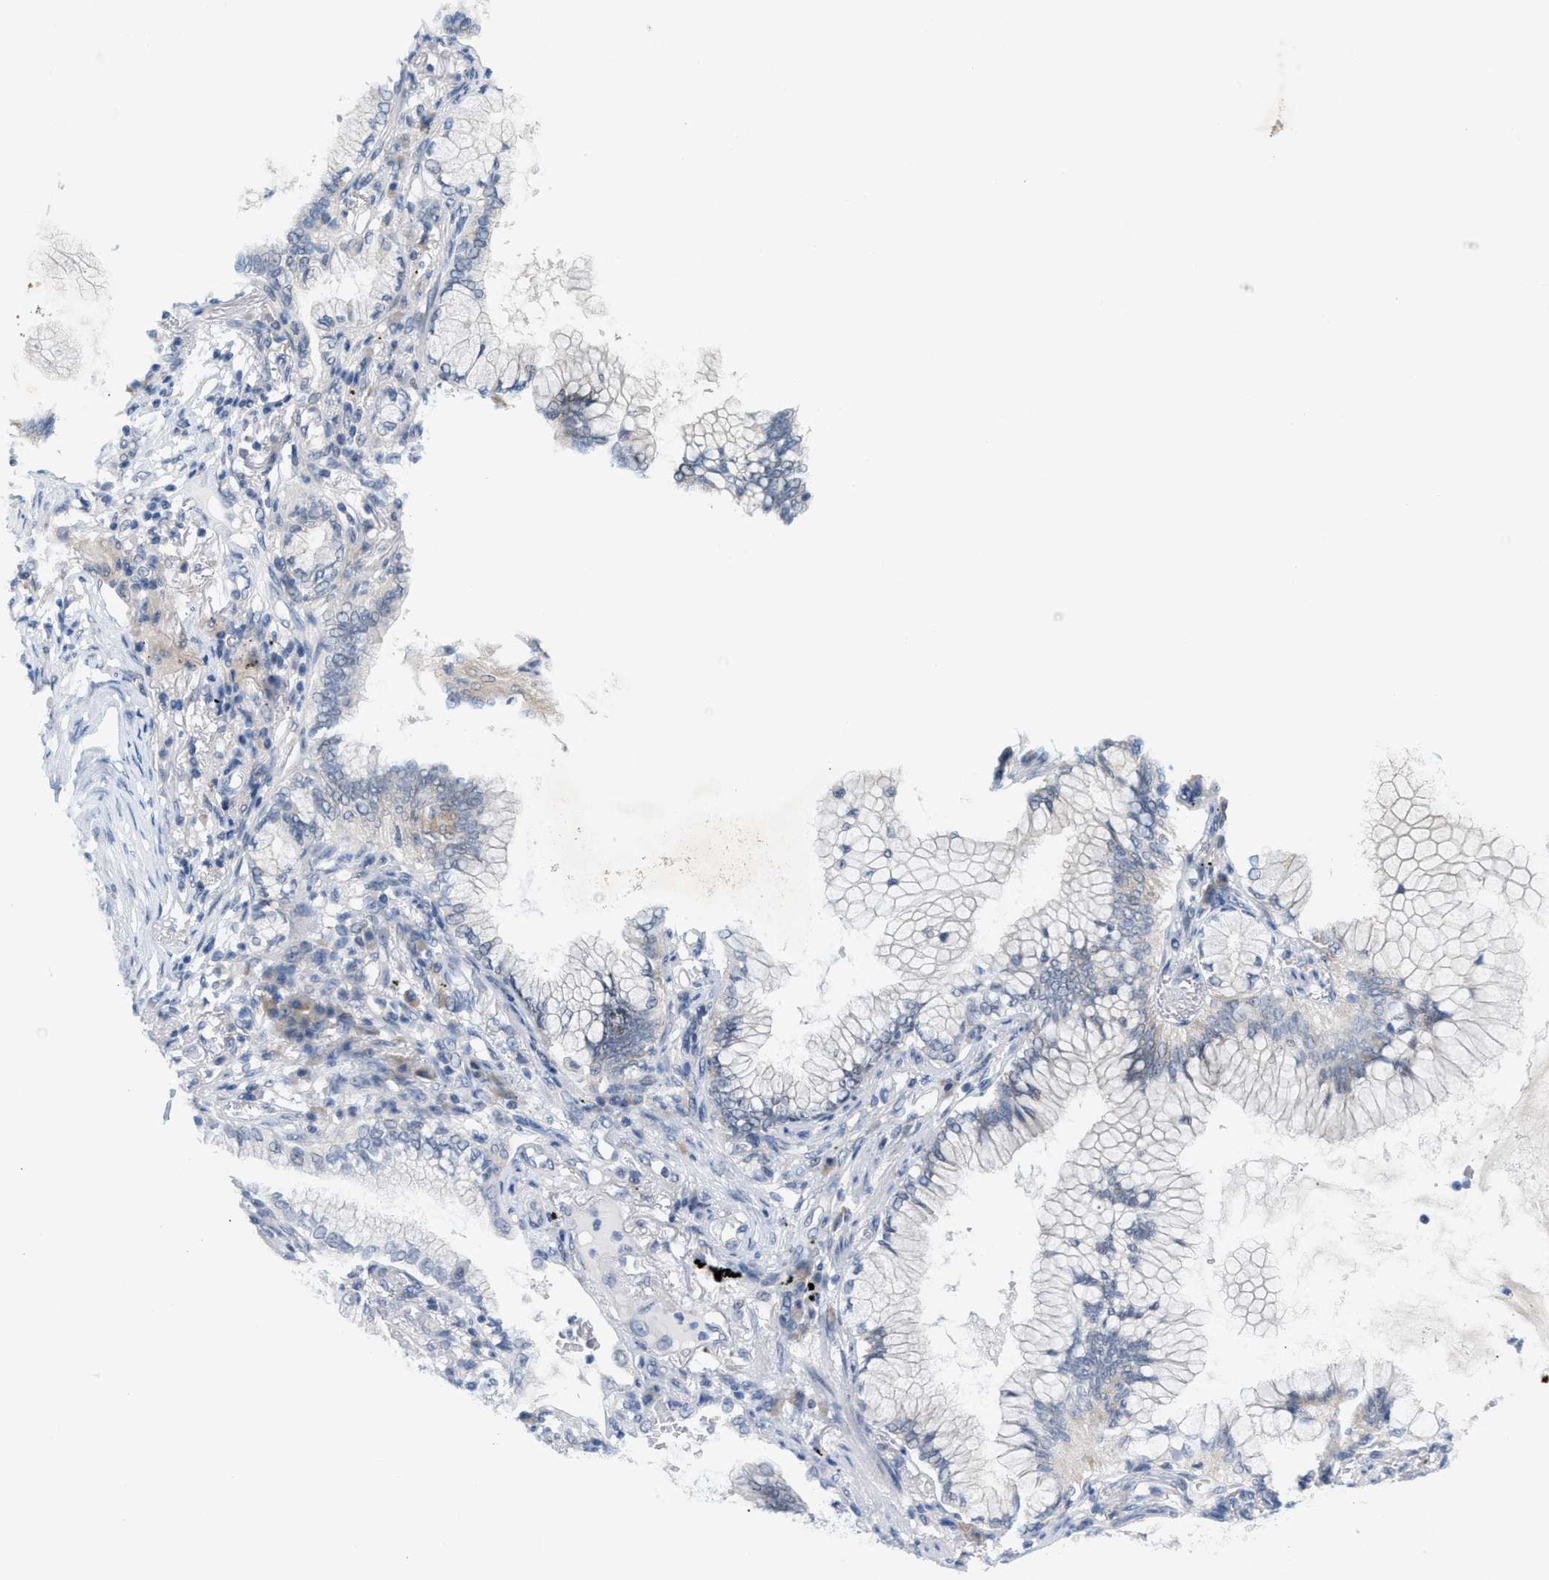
{"staining": {"intensity": "negative", "quantity": "none", "location": "none"}, "tissue": "lung cancer", "cell_type": "Tumor cells", "image_type": "cancer", "snomed": [{"axis": "morphology", "description": "Adenocarcinoma, NOS"}, {"axis": "topography", "description": "Lung"}], "caption": "Tumor cells are negative for brown protein staining in lung cancer.", "gene": "WIPI2", "patient": {"sex": "female", "age": 70}}